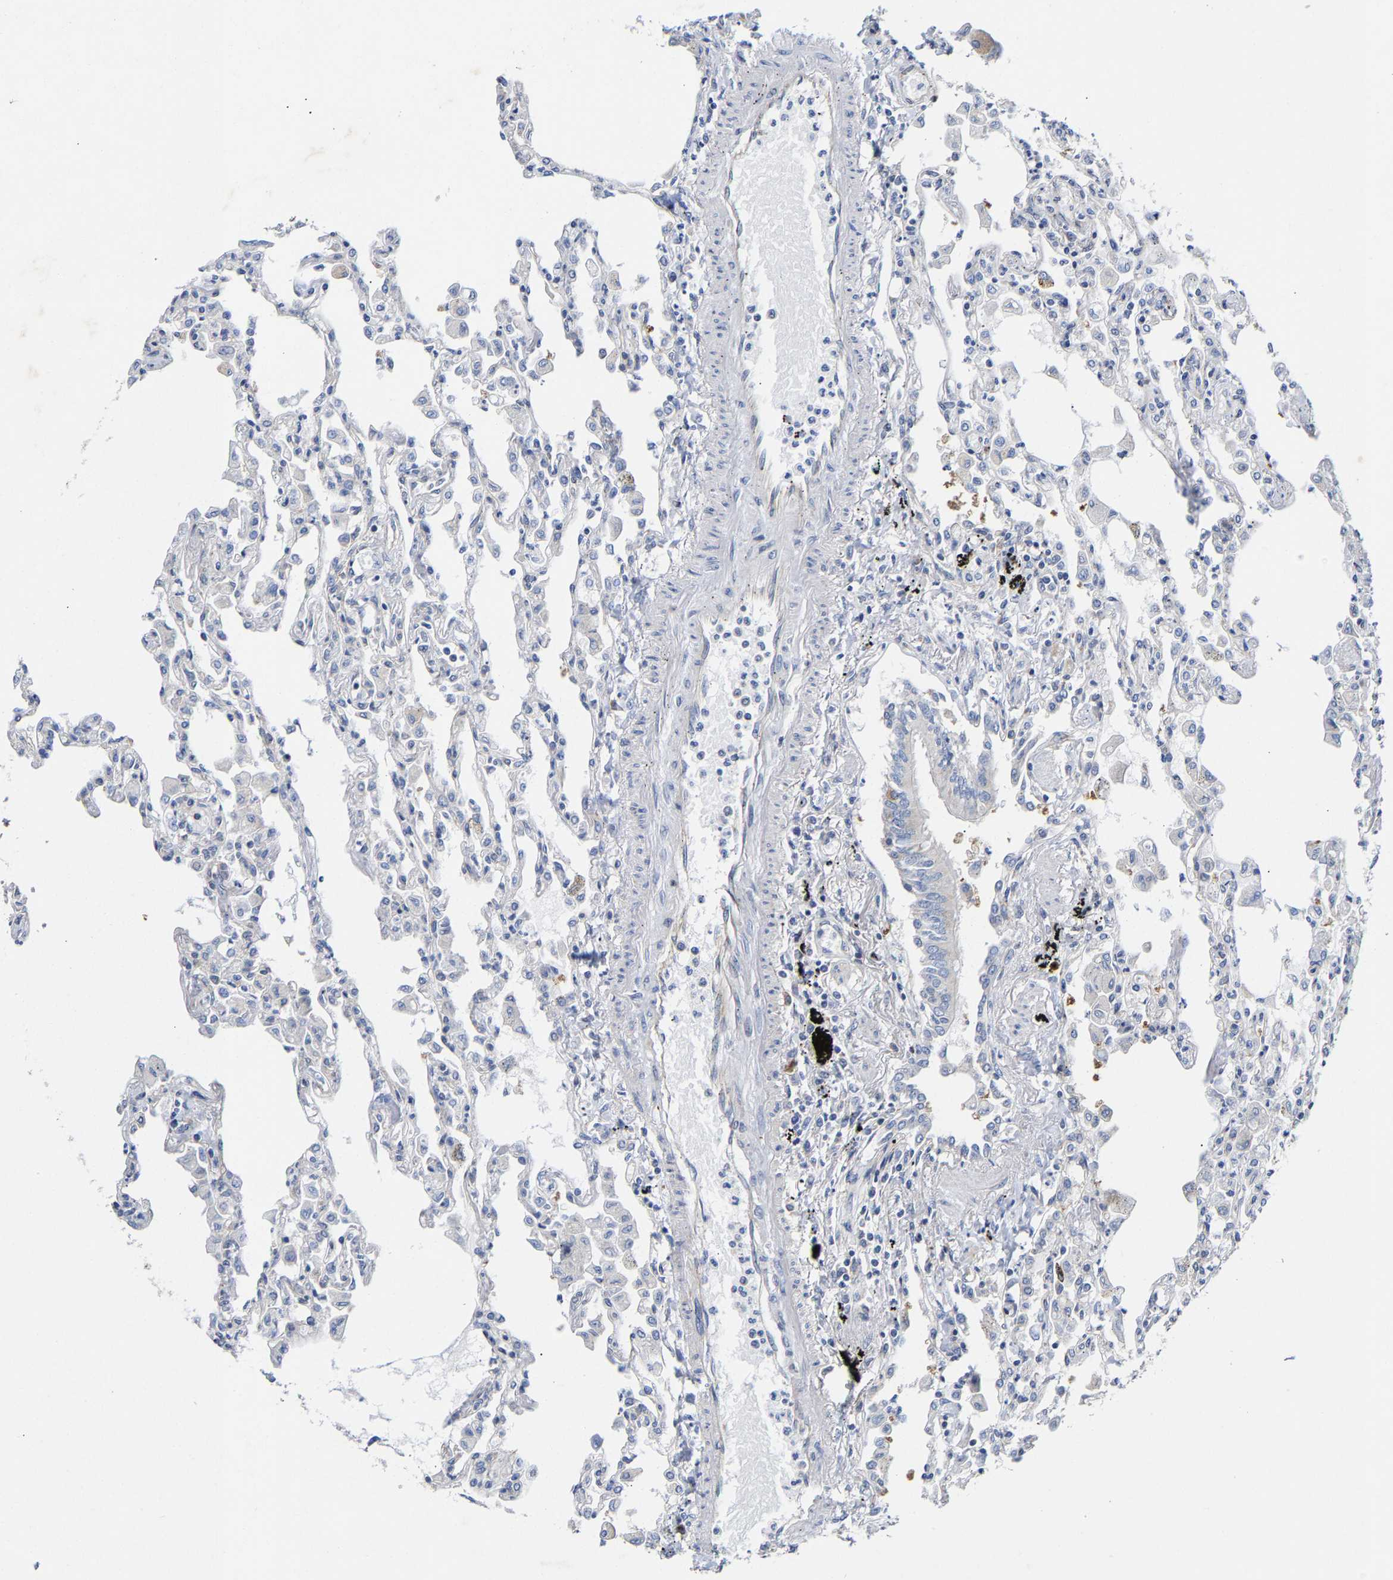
{"staining": {"intensity": "moderate", "quantity": "<25%", "location": "cytoplasmic/membranous"}, "tissue": "lung", "cell_type": "Alveolar cells", "image_type": "normal", "snomed": [{"axis": "morphology", "description": "Normal tissue, NOS"}, {"axis": "topography", "description": "Bronchus"}, {"axis": "topography", "description": "Lung"}], "caption": "This image reveals immunohistochemistry (IHC) staining of unremarkable lung, with low moderate cytoplasmic/membranous expression in approximately <25% of alveolar cells.", "gene": "PPP1R15A", "patient": {"sex": "female", "age": 49}}